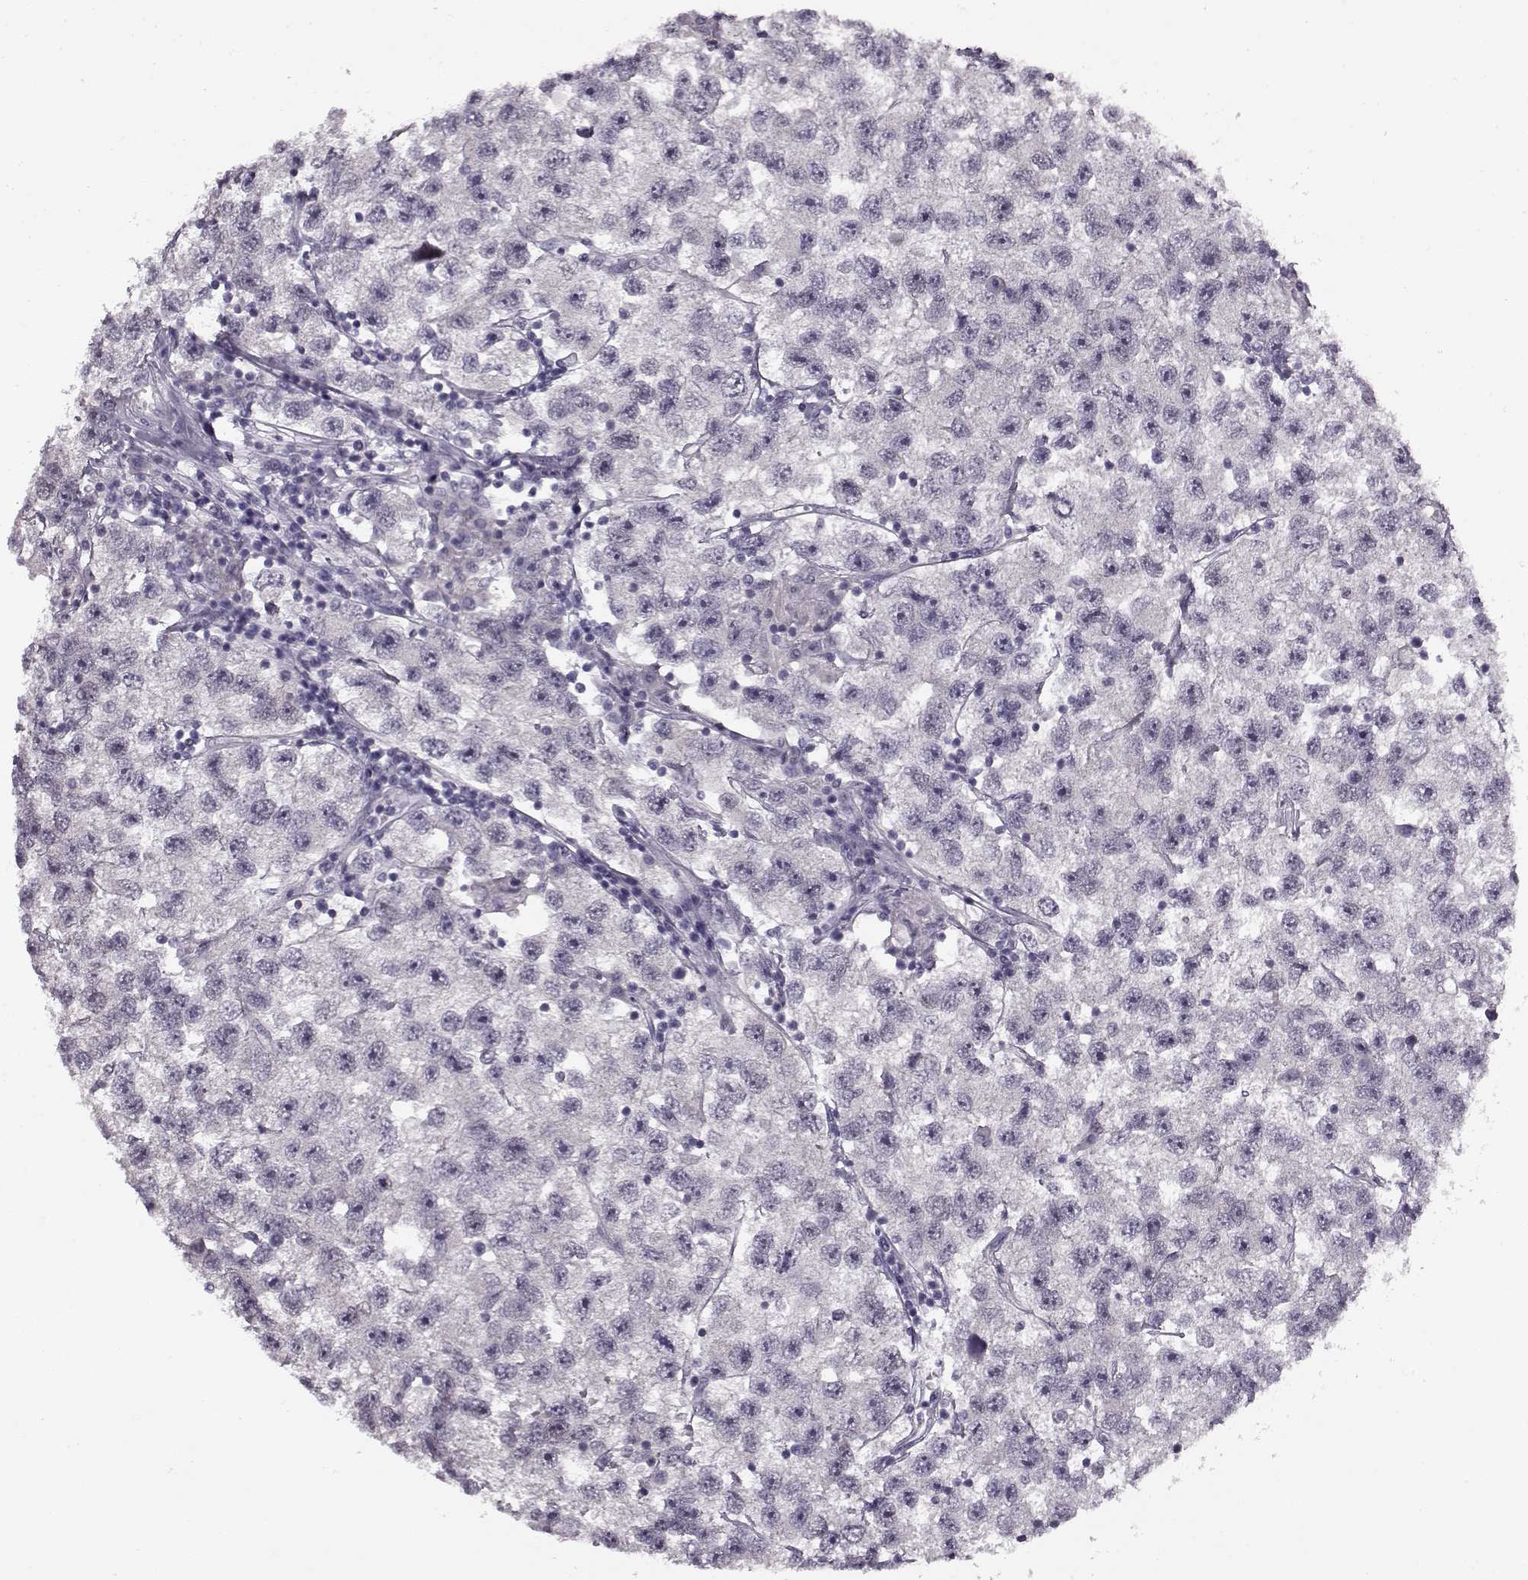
{"staining": {"intensity": "negative", "quantity": "none", "location": "none"}, "tissue": "testis cancer", "cell_type": "Tumor cells", "image_type": "cancer", "snomed": [{"axis": "morphology", "description": "Seminoma, NOS"}, {"axis": "topography", "description": "Testis"}], "caption": "Seminoma (testis) stained for a protein using immunohistochemistry (IHC) displays no staining tumor cells.", "gene": "RP1L1", "patient": {"sex": "male", "age": 26}}